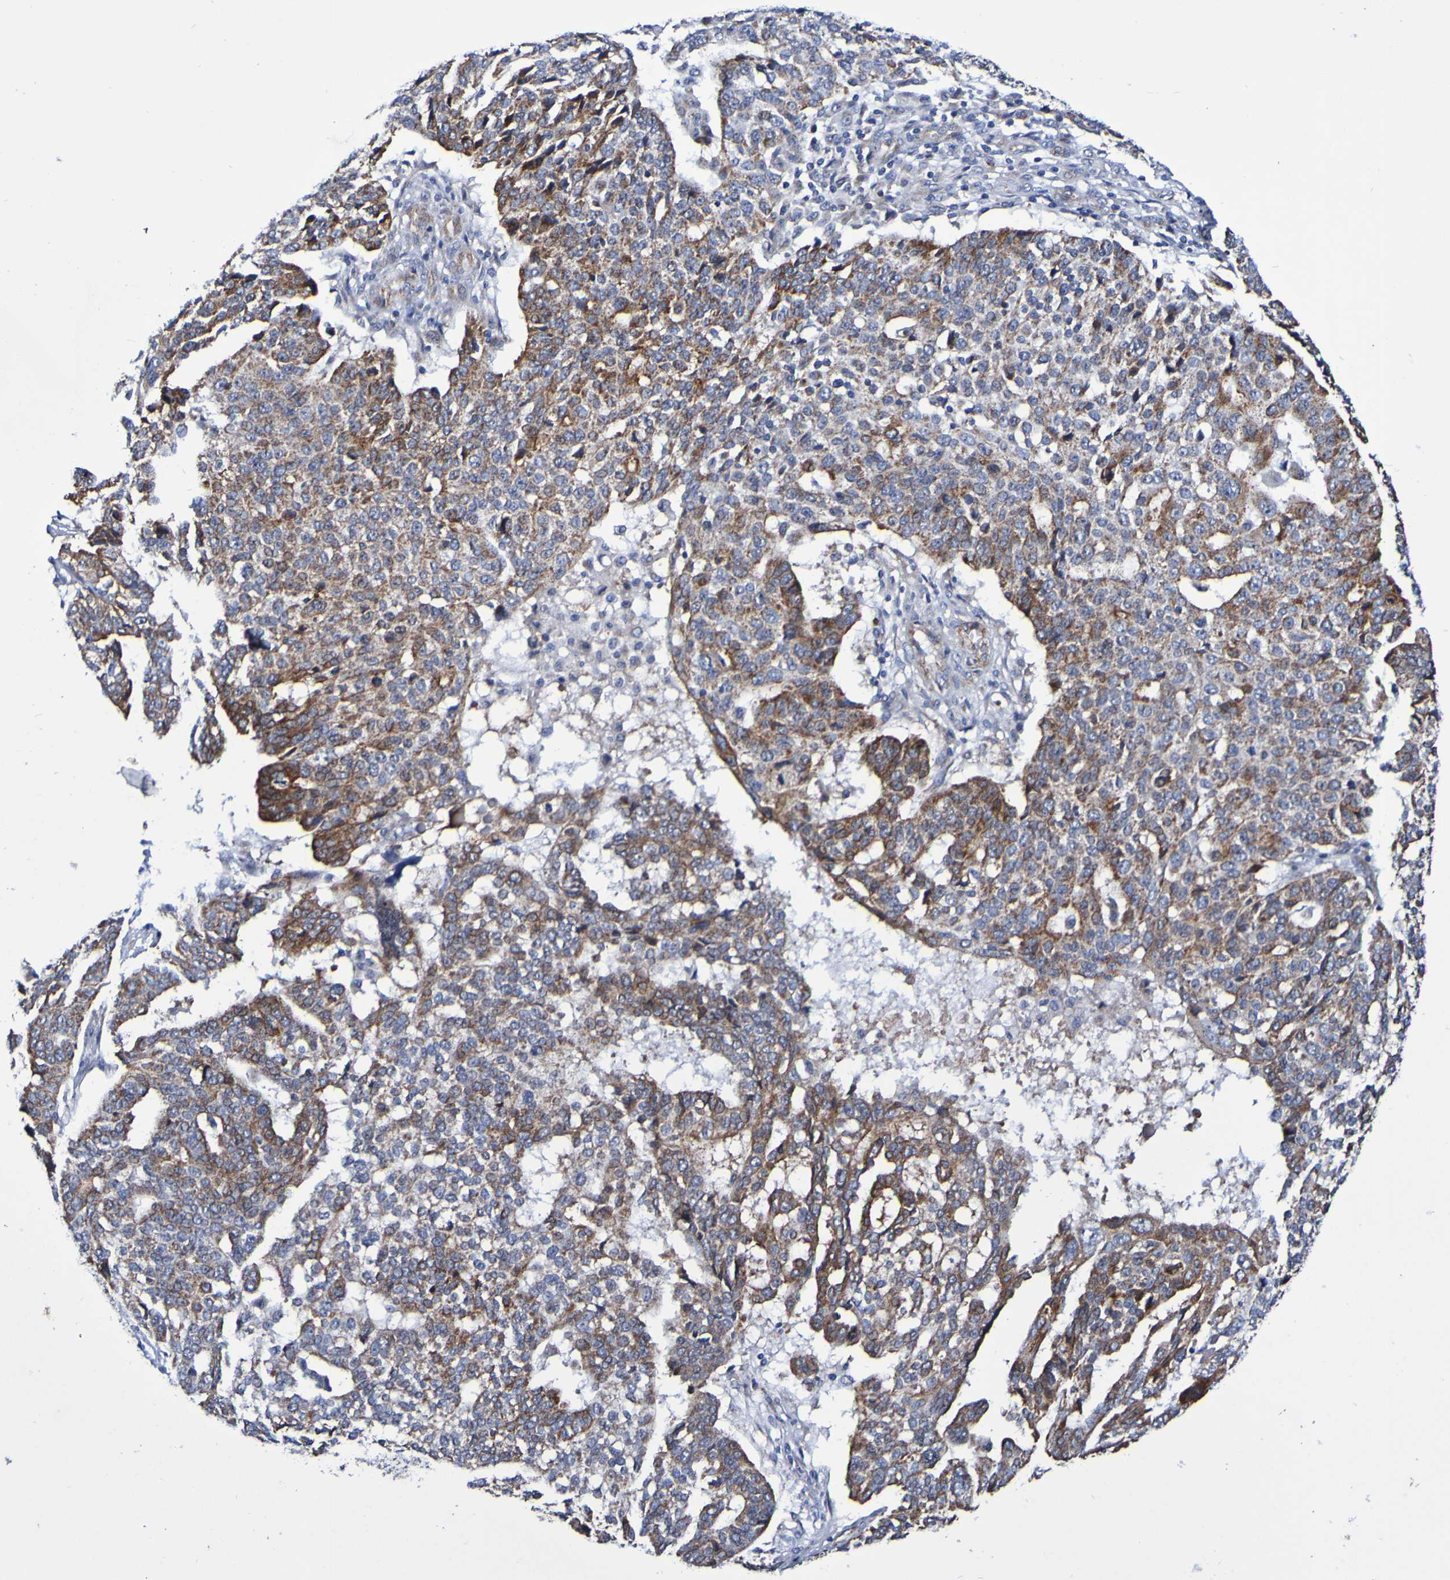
{"staining": {"intensity": "strong", "quantity": "25%-75%", "location": "cytoplasmic/membranous"}, "tissue": "ovarian cancer", "cell_type": "Tumor cells", "image_type": "cancer", "snomed": [{"axis": "morphology", "description": "Cystadenocarcinoma, serous, NOS"}, {"axis": "topography", "description": "Ovary"}], "caption": "Human serous cystadenocarcinoma (ovarian) stained for a protein (brown) demonstrates strong cytoplasmic/membranous positive positivity in about 25%-75% of tumor cells.", "gene": "GJB1", "patient": {"sex": "female", "age": 59}}